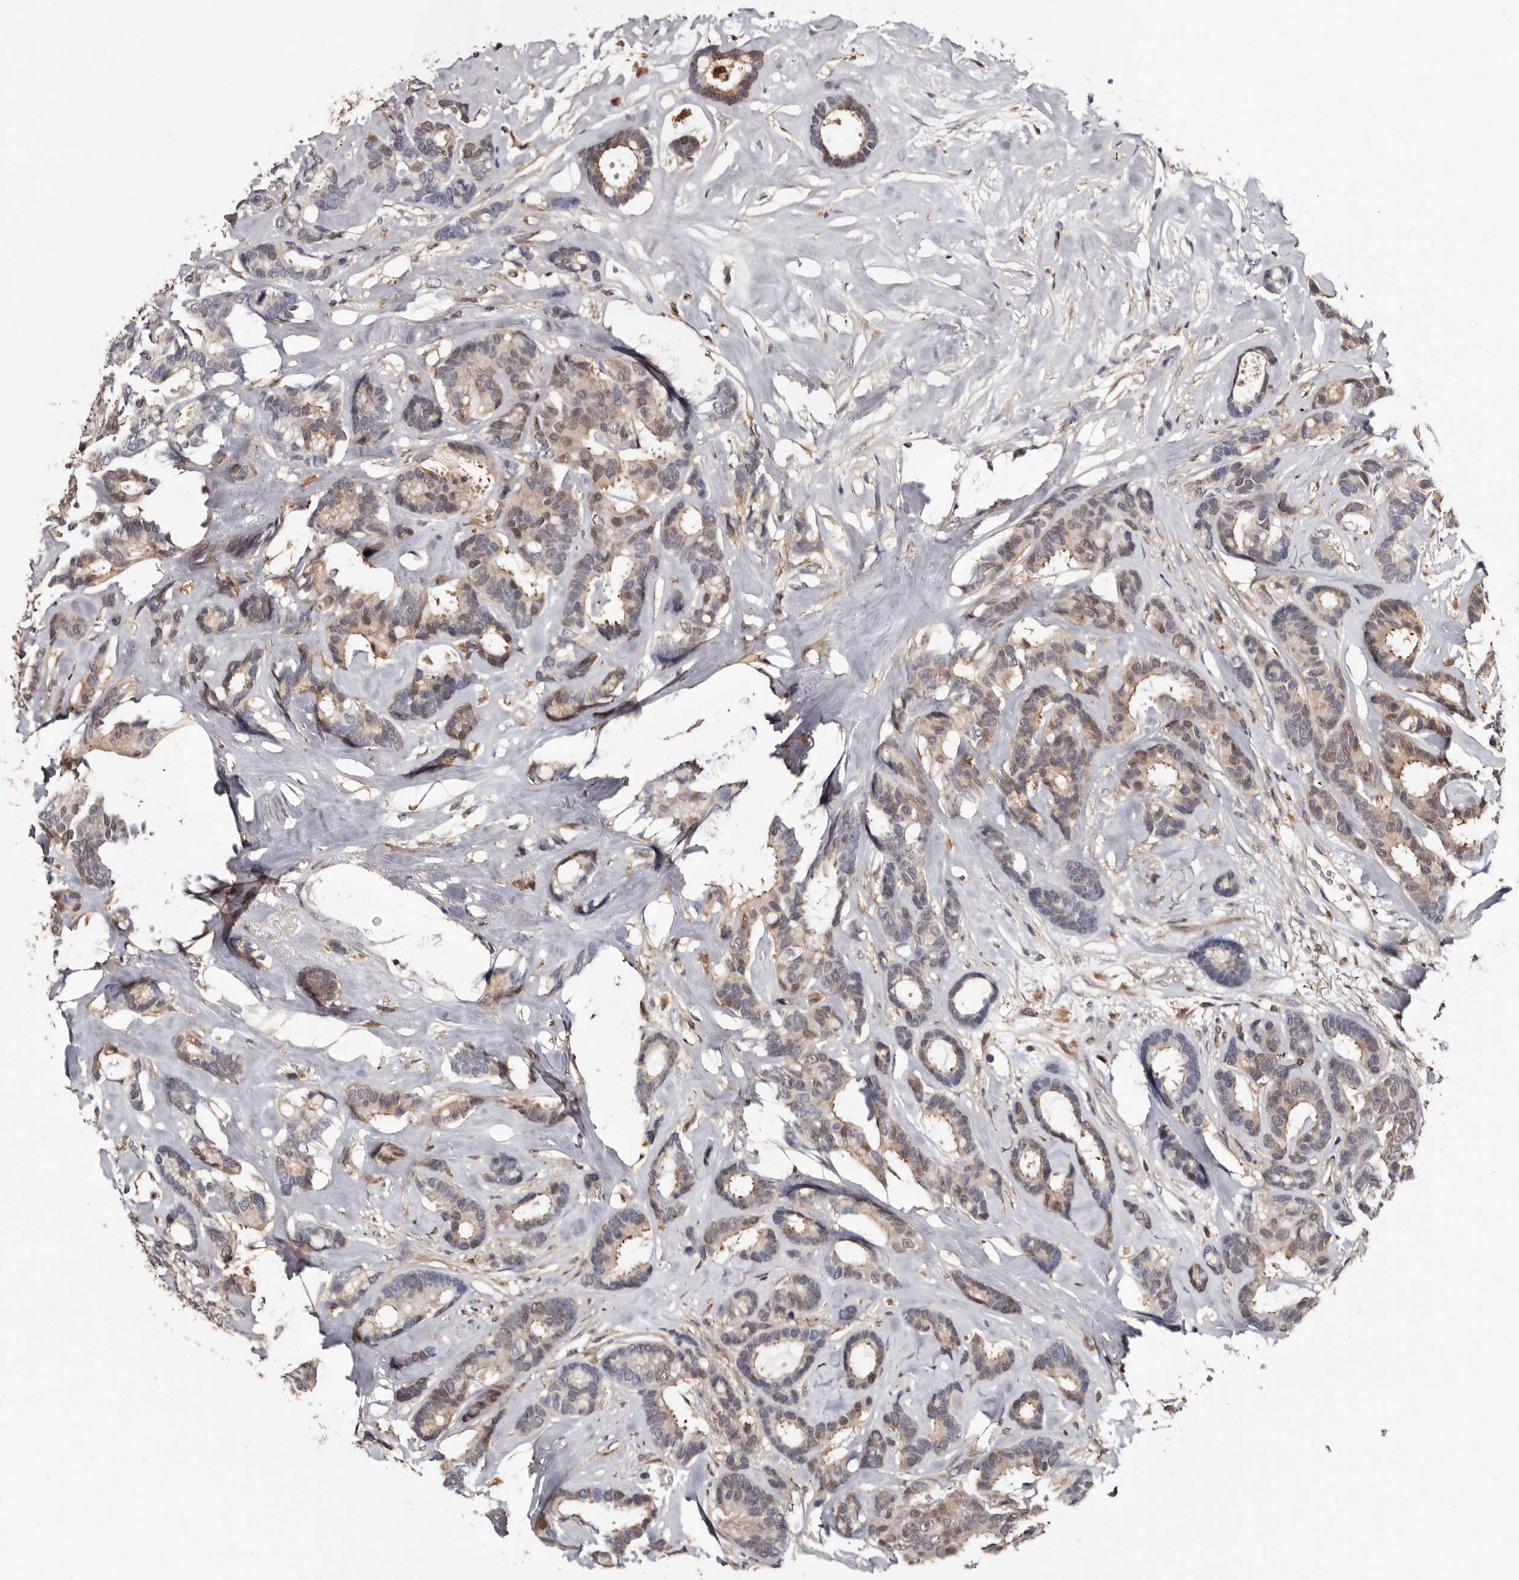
{"staining": {"intensity": "weak", "quantity": ">75%", "location": "cytoplasmic/membranous,nuclear"}, "tissue": "breast cancer", "cell_type": "Tumor cells", "image_type": "cancer", "snomed": [{"axis": "morphology", "description": "Duct carcinoma"}, {"axis": "topography", "description": "Breast"}], "caption": "An IHC photomicrograph of tumor tissue is shown. Protein staining in brown highlights weak cytoplasmic/membranous and nuclear positivity in breast invasive ductal carcinoma within tumor cells. The staining was performed using DAB to visualize the protein expression in brown, while the nuclei were stained in blue with hematoxylin (Magnification: 20x).", "gene": "DNPH1", "patient": {"sex": "female", "age": 87}}